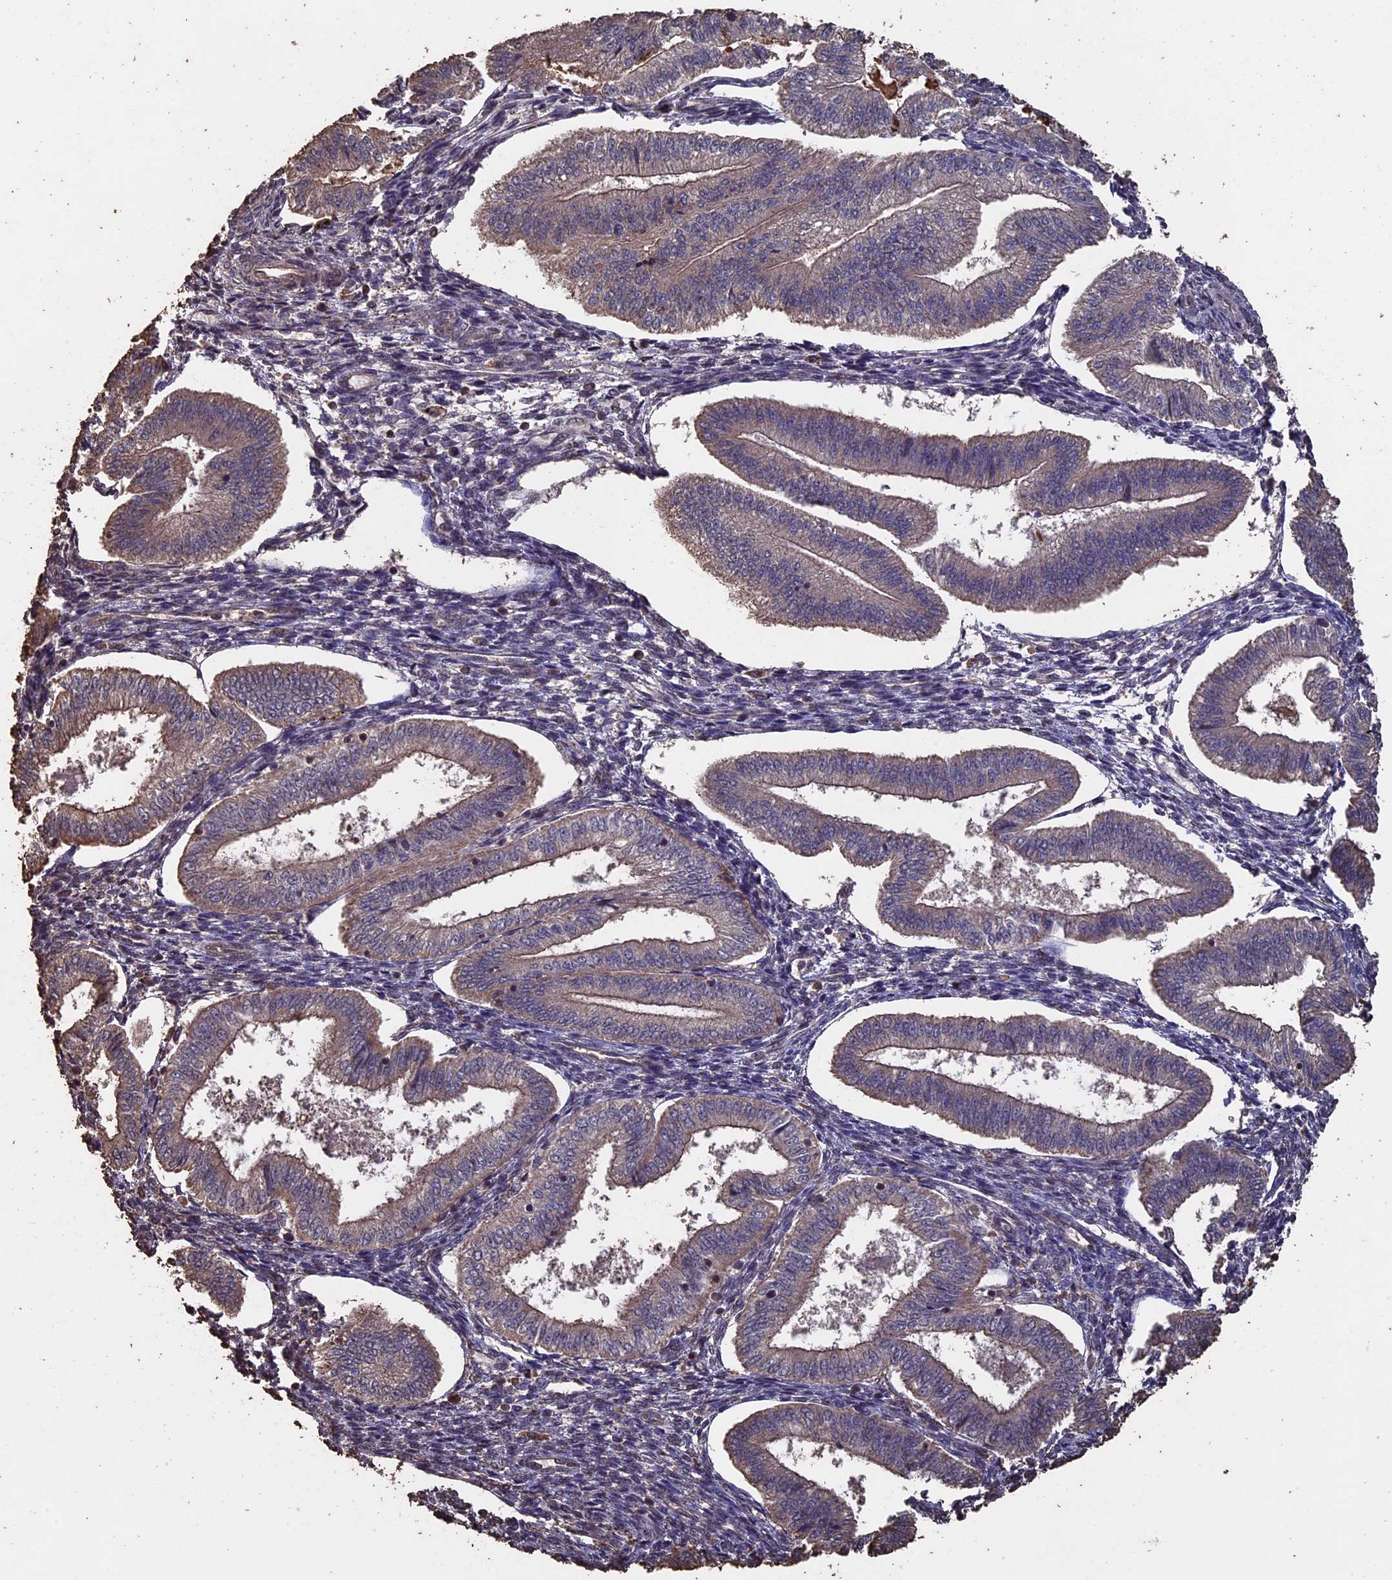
{"staining": {"intensity": "moderate", "quantity": "<25%", "location": "cytoplasmic/membranous"}, "tissue": "endometrium", "cell_type": "Cells in endometrial stroma", "image_type": "normal", "snomed": [{"axis": "morphology", "description": "Normal tissue, NOS"}, {"axis": "topography", "description": "Endometrium"}], "caption": "Brown immunohistochemical staining in normal endometrium demonstrates moderate cytoplasmic/membranous positivity in approximately <25% of cells in endometrial stroma.", "gene": "HUNK", "patient": {"sex": "female", "age": 34}}